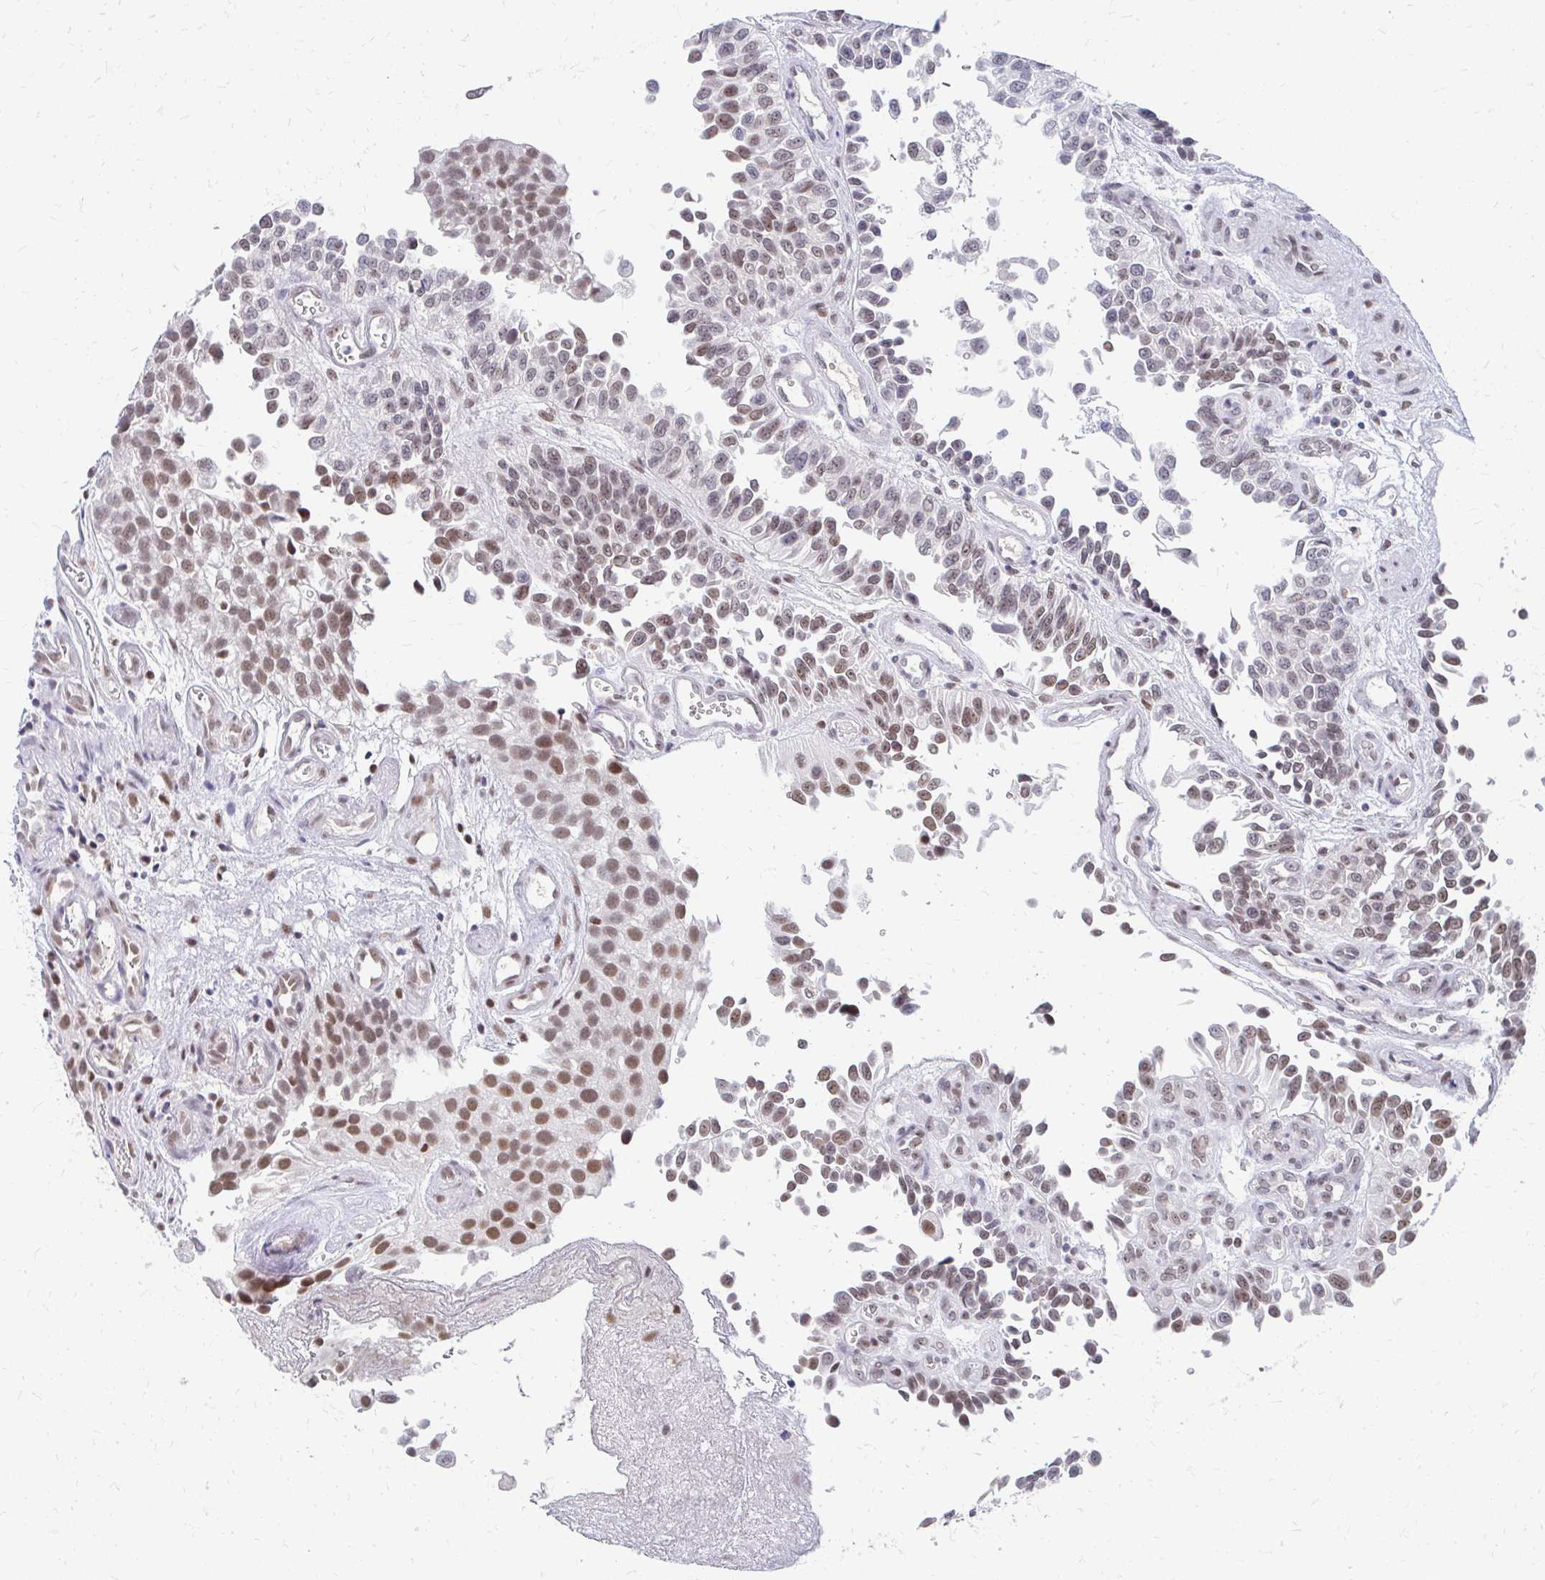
{"staining": {"intensity": "moderate", "quantity": ">75%", "location": "nuclear"}, "tissue": "urothelial cancer", "cell_type": "Tumor cells", "image_type": "cancer", "snomed": [{"axis": "morphology", "description": "Urothelial carcinoma, NOS"}, {"axis": "topography", "description": "Urinary bladder"}], "caption": "Brown immunohistochemical staining in transitional cell carcinoma demonstrates moderate nuclear staining in approximately >75% of tumor cells.", "gene": "GTF2H1", "patient": {"sex": "male", "age": 87}}